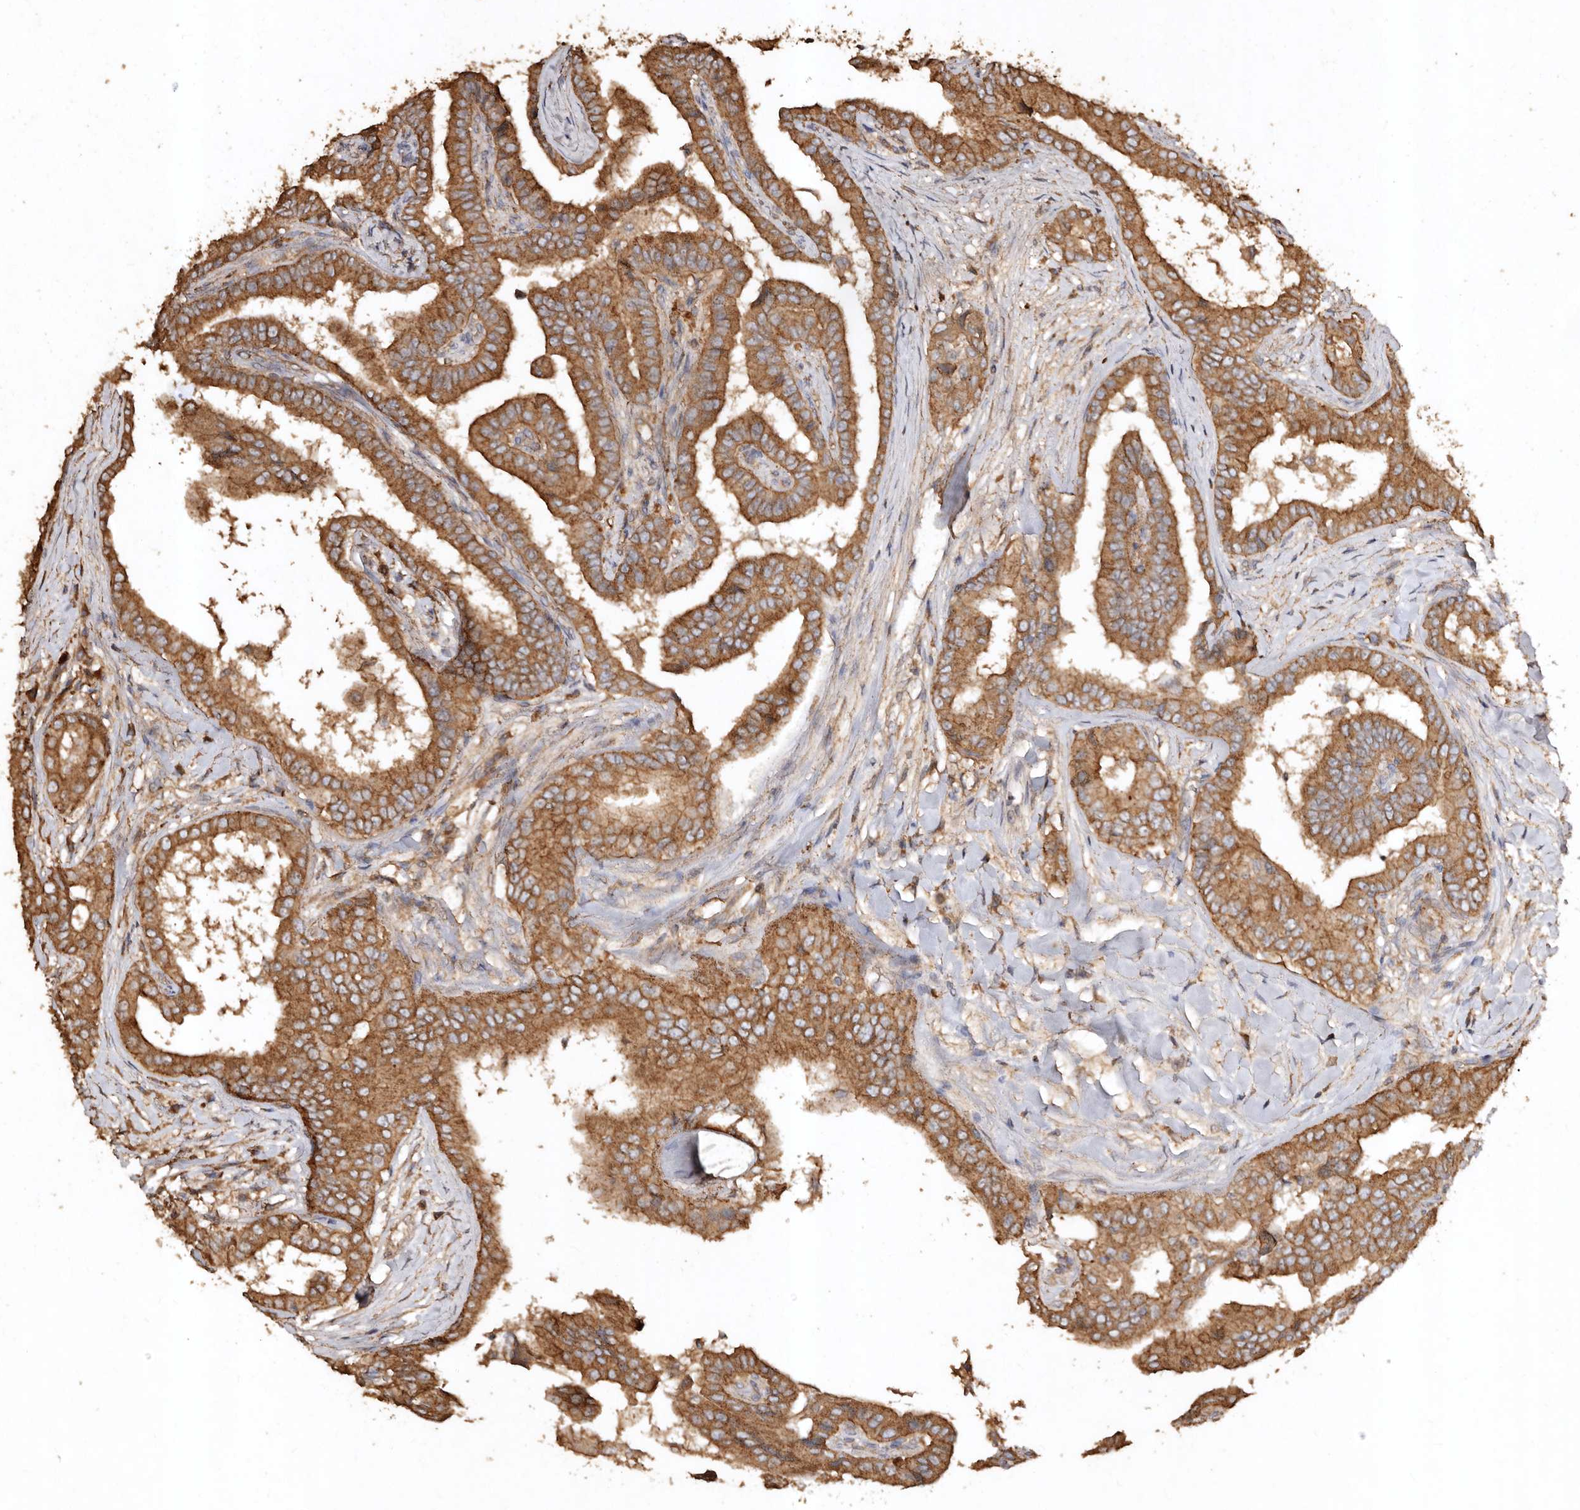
{"staining": {"intensity": "moderate", "quantity": ">75%", "location": "cytoplasmic/membranous"}, "tissue": "thyroid cancer", "cell_type": "Tumor cells", "image_type": "cancer", "snomed": [{"axis": "morphology", "description": "Papillary adenocarcinoma, NOS"}, {"axis": "topography", "description": "Thyroid gland"}], "caption": "Human papillary adenocarcinoma (thyroid) stained with a brown dye demonstrates moderate cytoplasmic/membranous positive positivity in about >75% of tumor cells.", "gene": "FARS2", "patient": {"sex": "male", "age": 33}}